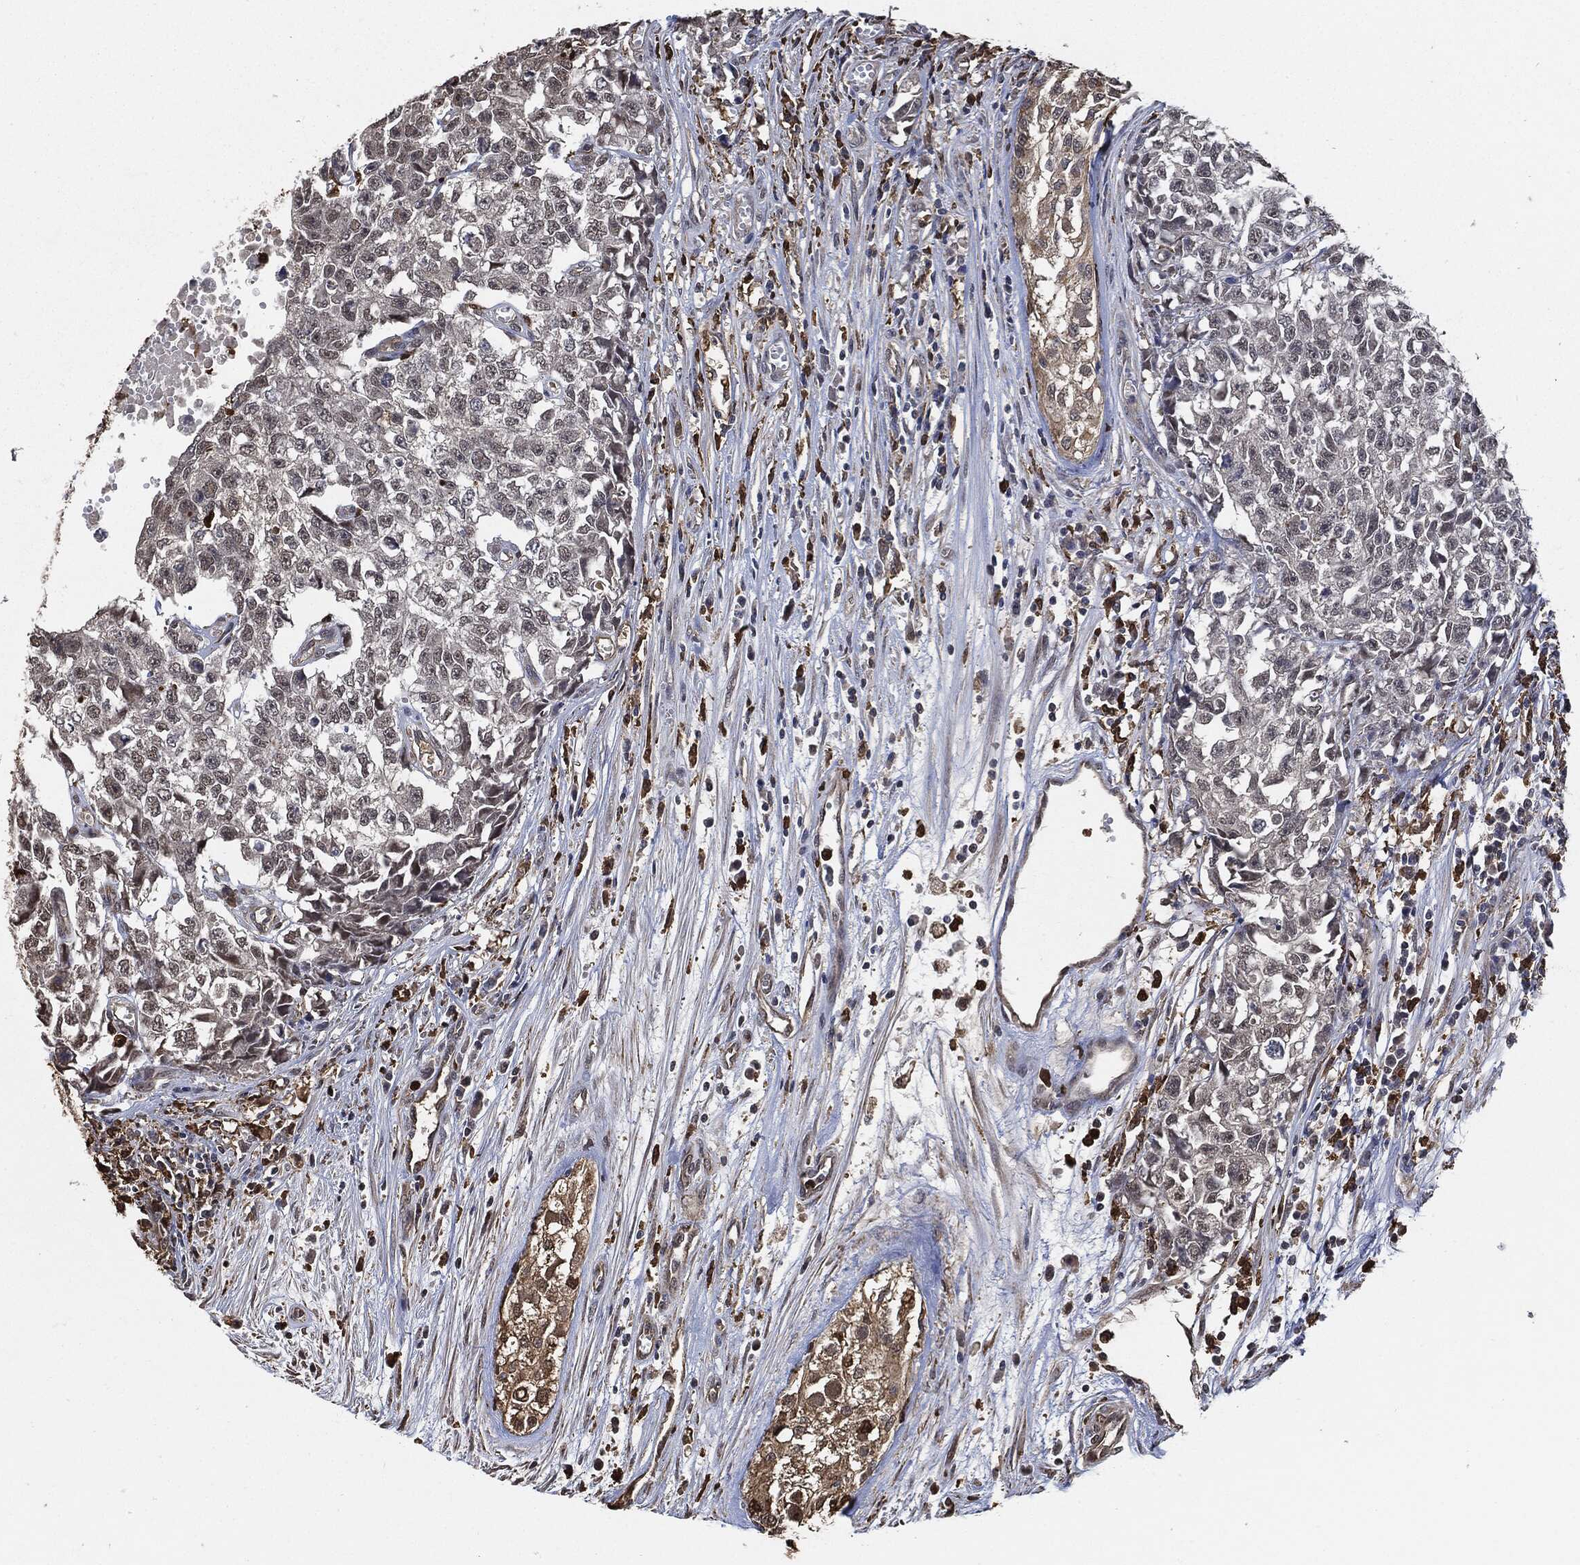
{"staining": {"intensity": "negative", "quantity": "none", "location": "none"}, "tissue": "testis cancer", "cell_type": "Tumor cells", "image_type": "cancer", "snomed": [{"axis": "morphology", "description": "Seminoma, NOS"}, {"axis": "morphology", "description": "Carcinoma, Embryonal, NOS"}, {"axis": "topography", "description": "Testis"}], "caption": "Photomicrograph shows no significant protein expression in tumor cells of testis cancer. (Stains: DAB (3,3'-diaminobenzidine) immunohistochemistry with hematoxylin counter stain, Microscopy: brightfield microscopy at high magnification).", "gene": "S100A9", "patient": {"sex": "male", "age": 22}}